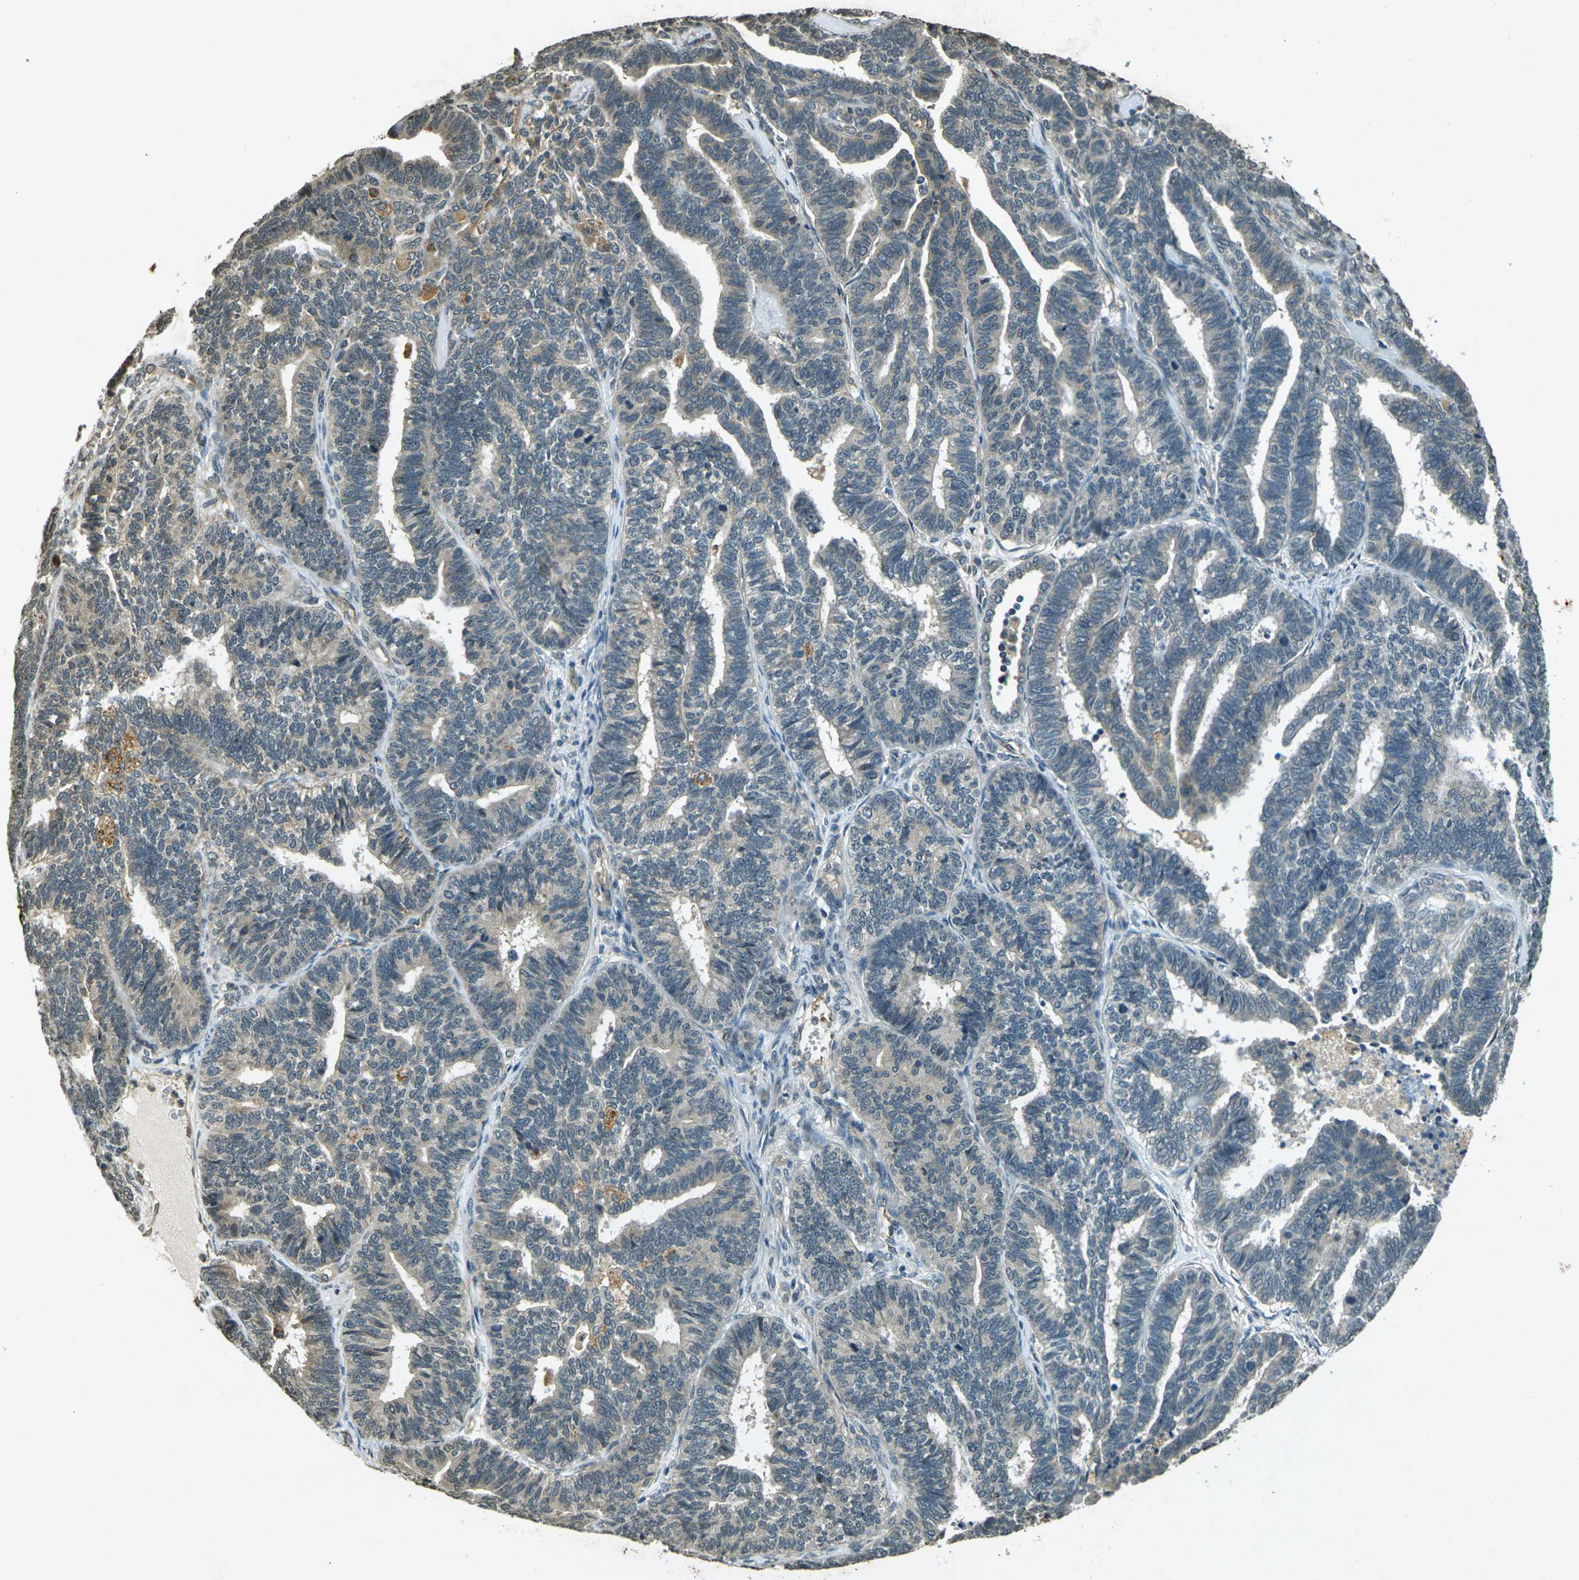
{"staining": {"intensity": "weak", "quantity": "25%-75%", "location": "cytoplasmic/membranous"}, "tissue": "endometrial cancer", "cell_type": "Tumor cells", "image_type": "cancer", "snomed": [{"axis": "morphology", "description": "Adenocarcinoma, NOS"}, {"axis": "topography", "description": "Endometrium"}], "caption": "Tumor cells show low levels of weak cytoplasmic/membranous positivity in approximately 25%-75% of cells in human adenocarcinoma (endometrial).", "gene": "PDE2A", "patient": {"sex": "female", "age": 70}}